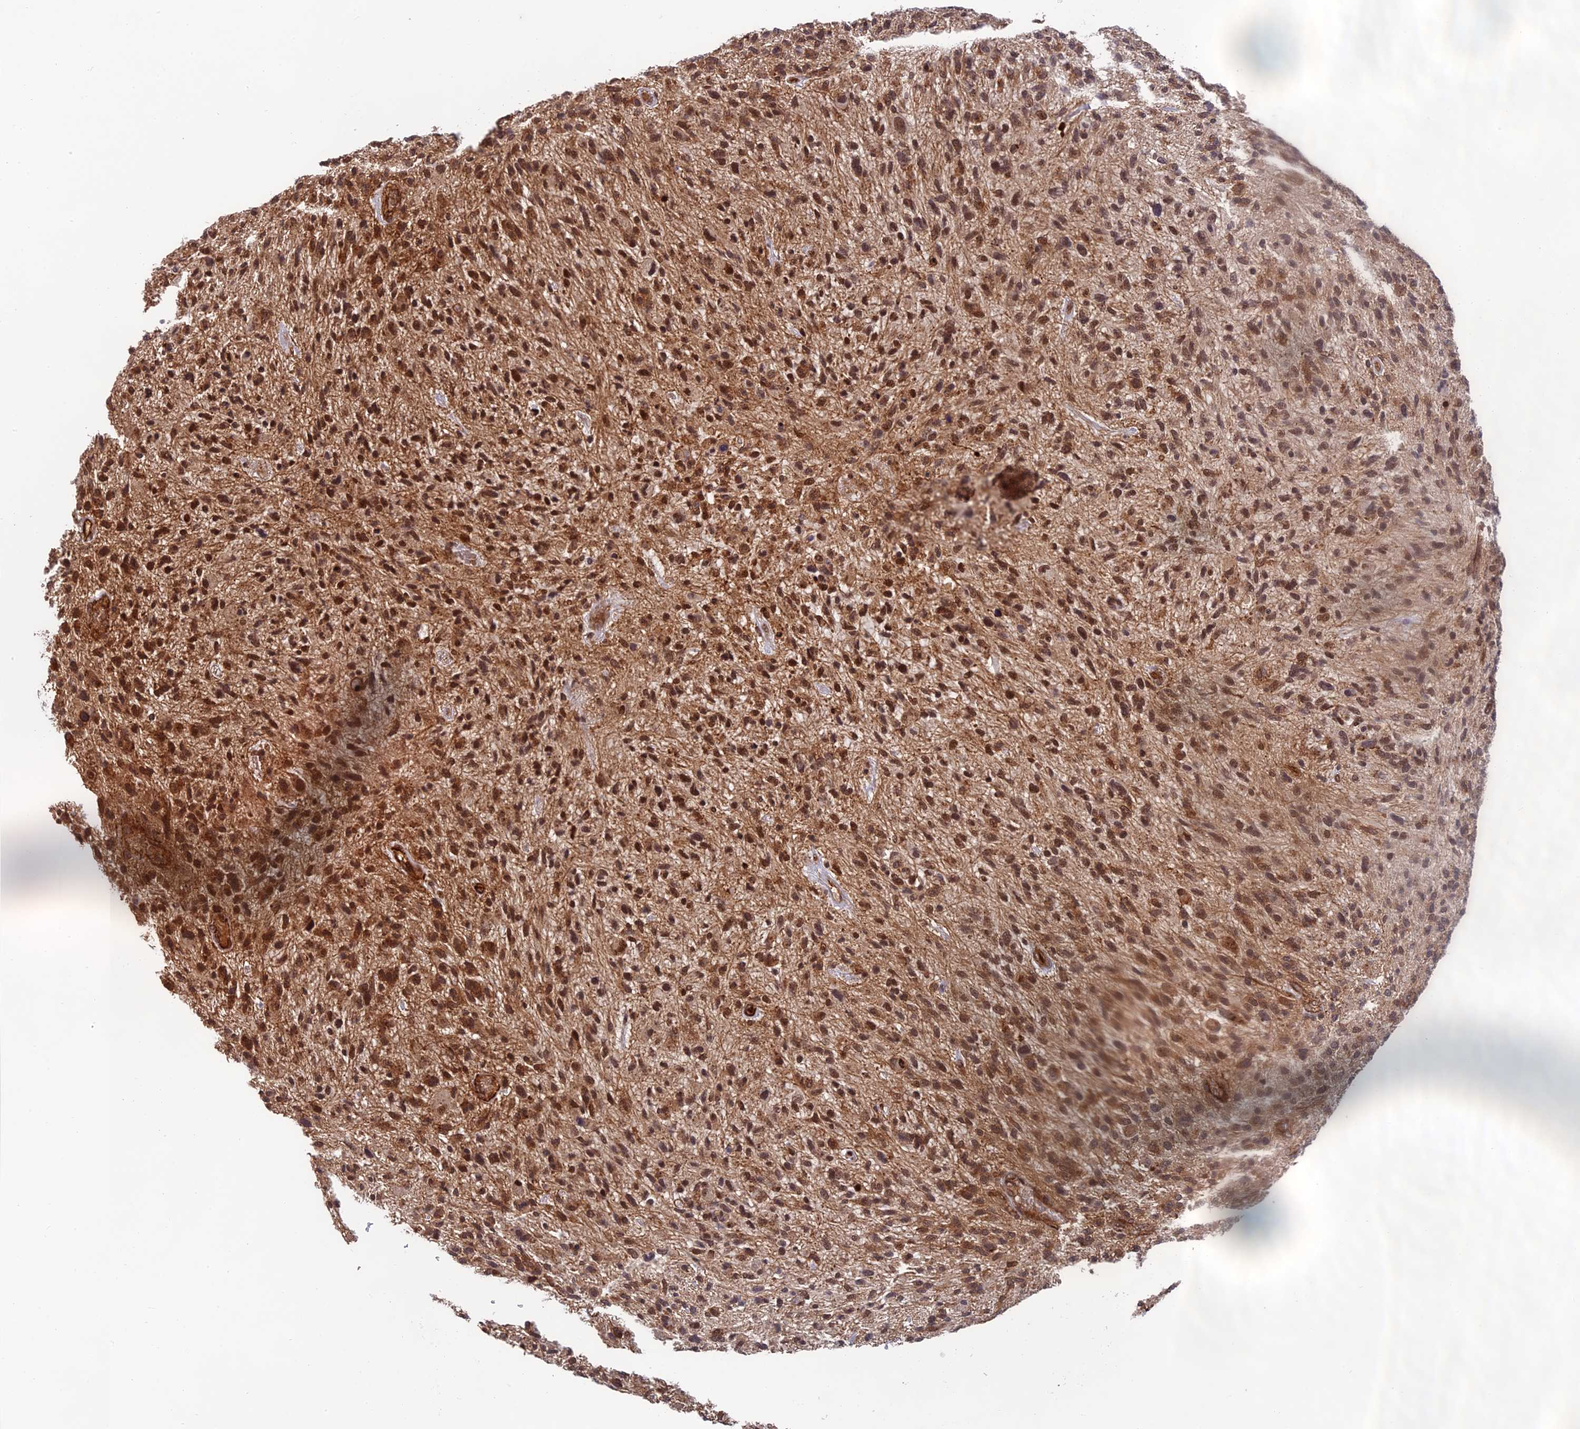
{"staining": {"intensity": "moderate", "quantity": ">75%", "location": "cytoplasmic/membranous,nuclear"}, "tissue": "glioma", "cell_type": "Tumor cells", "image_type": "cancer", "snomed": [{"axis": "morphology", "description": "Glioma, malignant, High grade"}, {"axis": "topography", "description": "Brain"}], "caption": "Immunohistochemical staining of glioma exhibits moderate cytoplasmic/membranous and nuclear protein staining in about >75% of tumor cells. (DAB (3,3'-diaminobenzidine) = brown stain, brightfield microscopy at high magnification).", "gene": "OSBPL1A", "patient": {"sex": "male", "age": 47}}